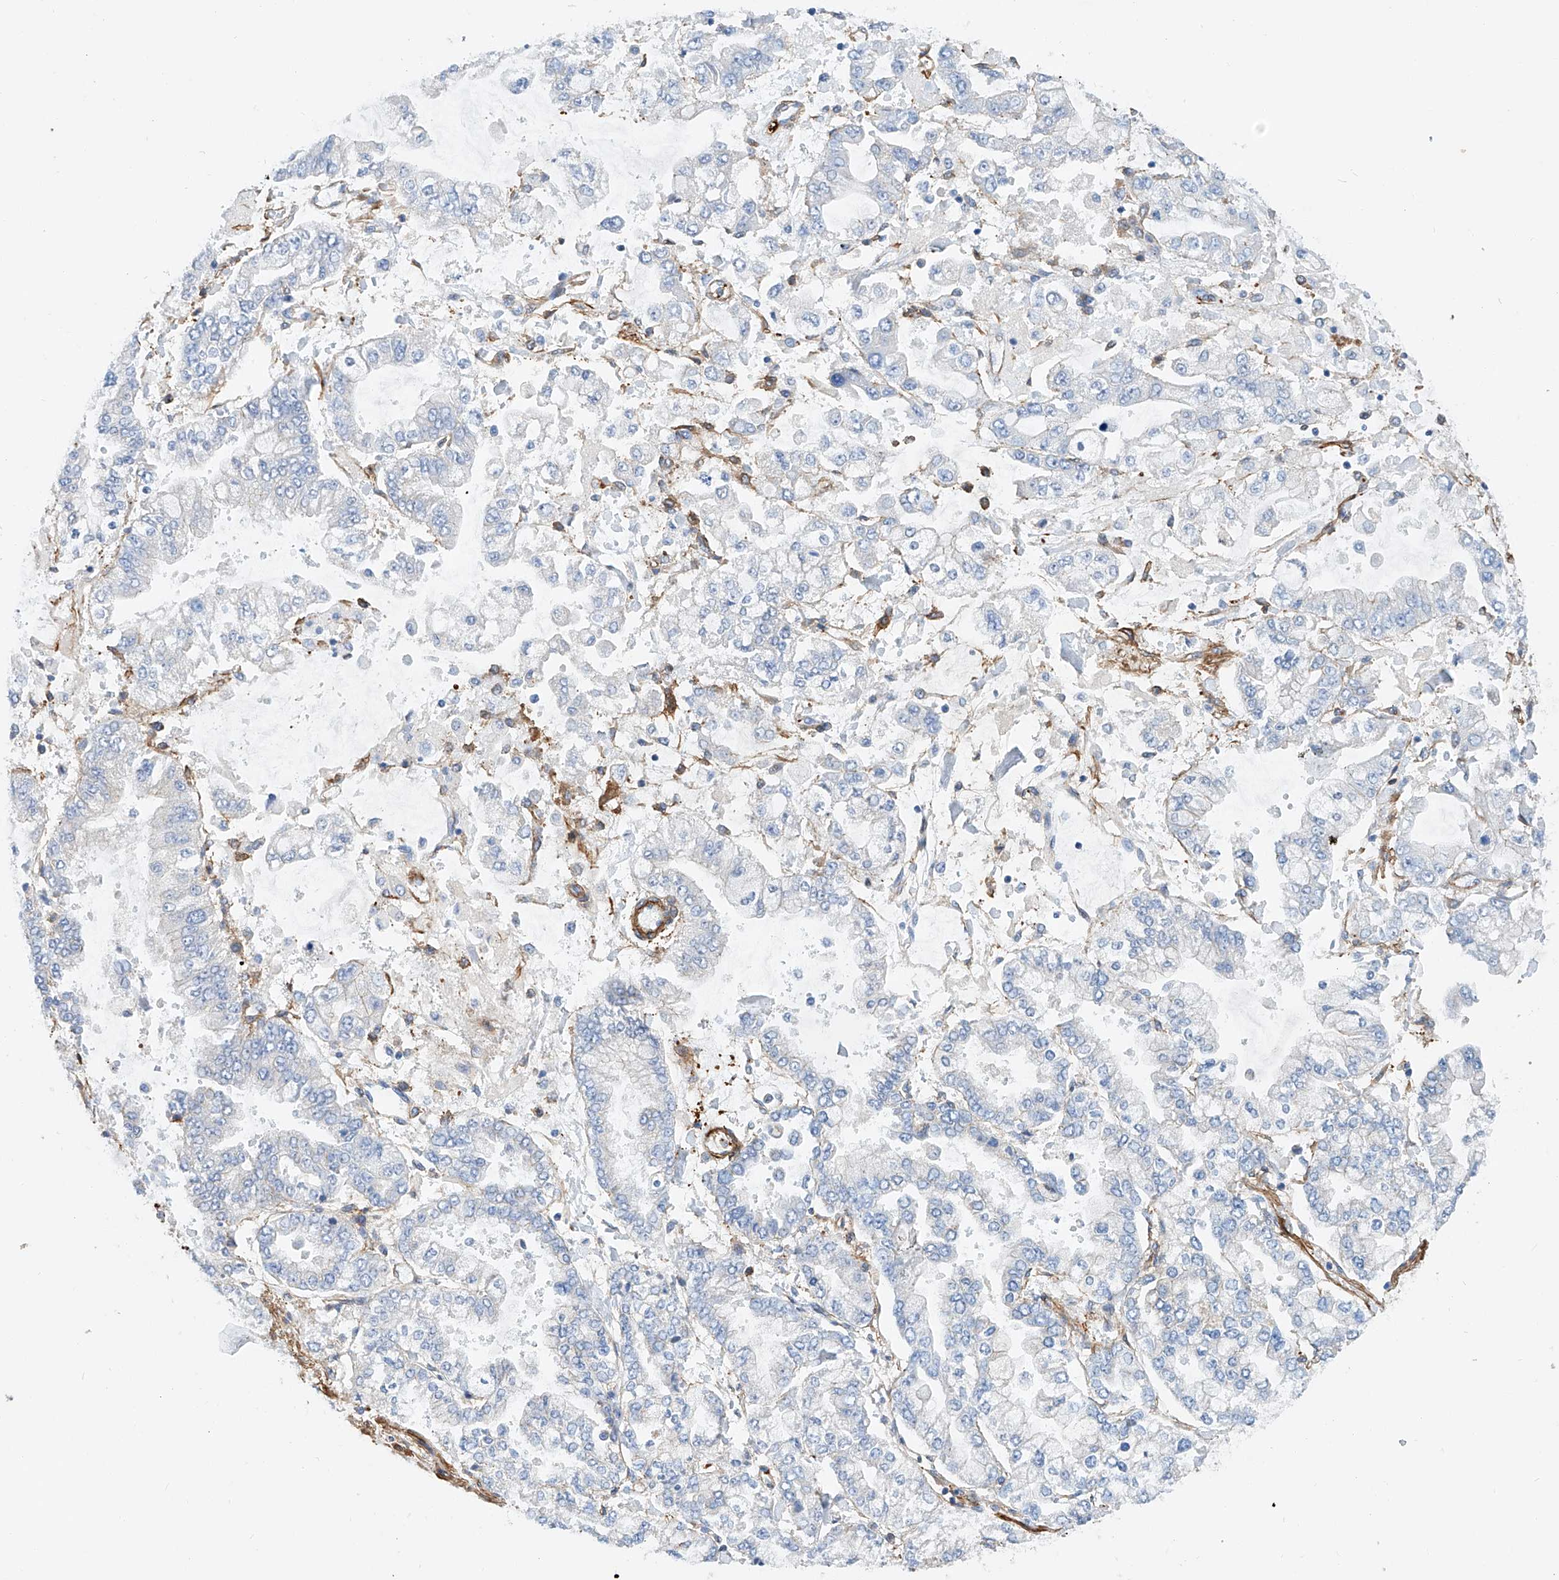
{"staining": {"intensity": "negative", "quantity": "none", "location": "none"}, "tissue": "stomach cancer", "cell_type": "Tumor cells", "image_type": "cancer", "snomed": [{"axis": "morphology", "description": "Normal tissue, NOS"}, {"axis": "morphology", "description": "Adenocarcinoma, NOS"}, {"axis": "topography", "description": "Stomach, upper"}, {"axis": "topography", "description": "Stomach"}], "caption": "Immunohistochemistry (IHC) histopathology image of neoplastic tissue: stomach cancer (adenocarcinoma) stained with DAB (3,3'-diaminobenzidine) exhibits no significant protein staining in tumor cells.", "gene": "TAS2R60", "patient": {"sex": "male", "age": 76}}